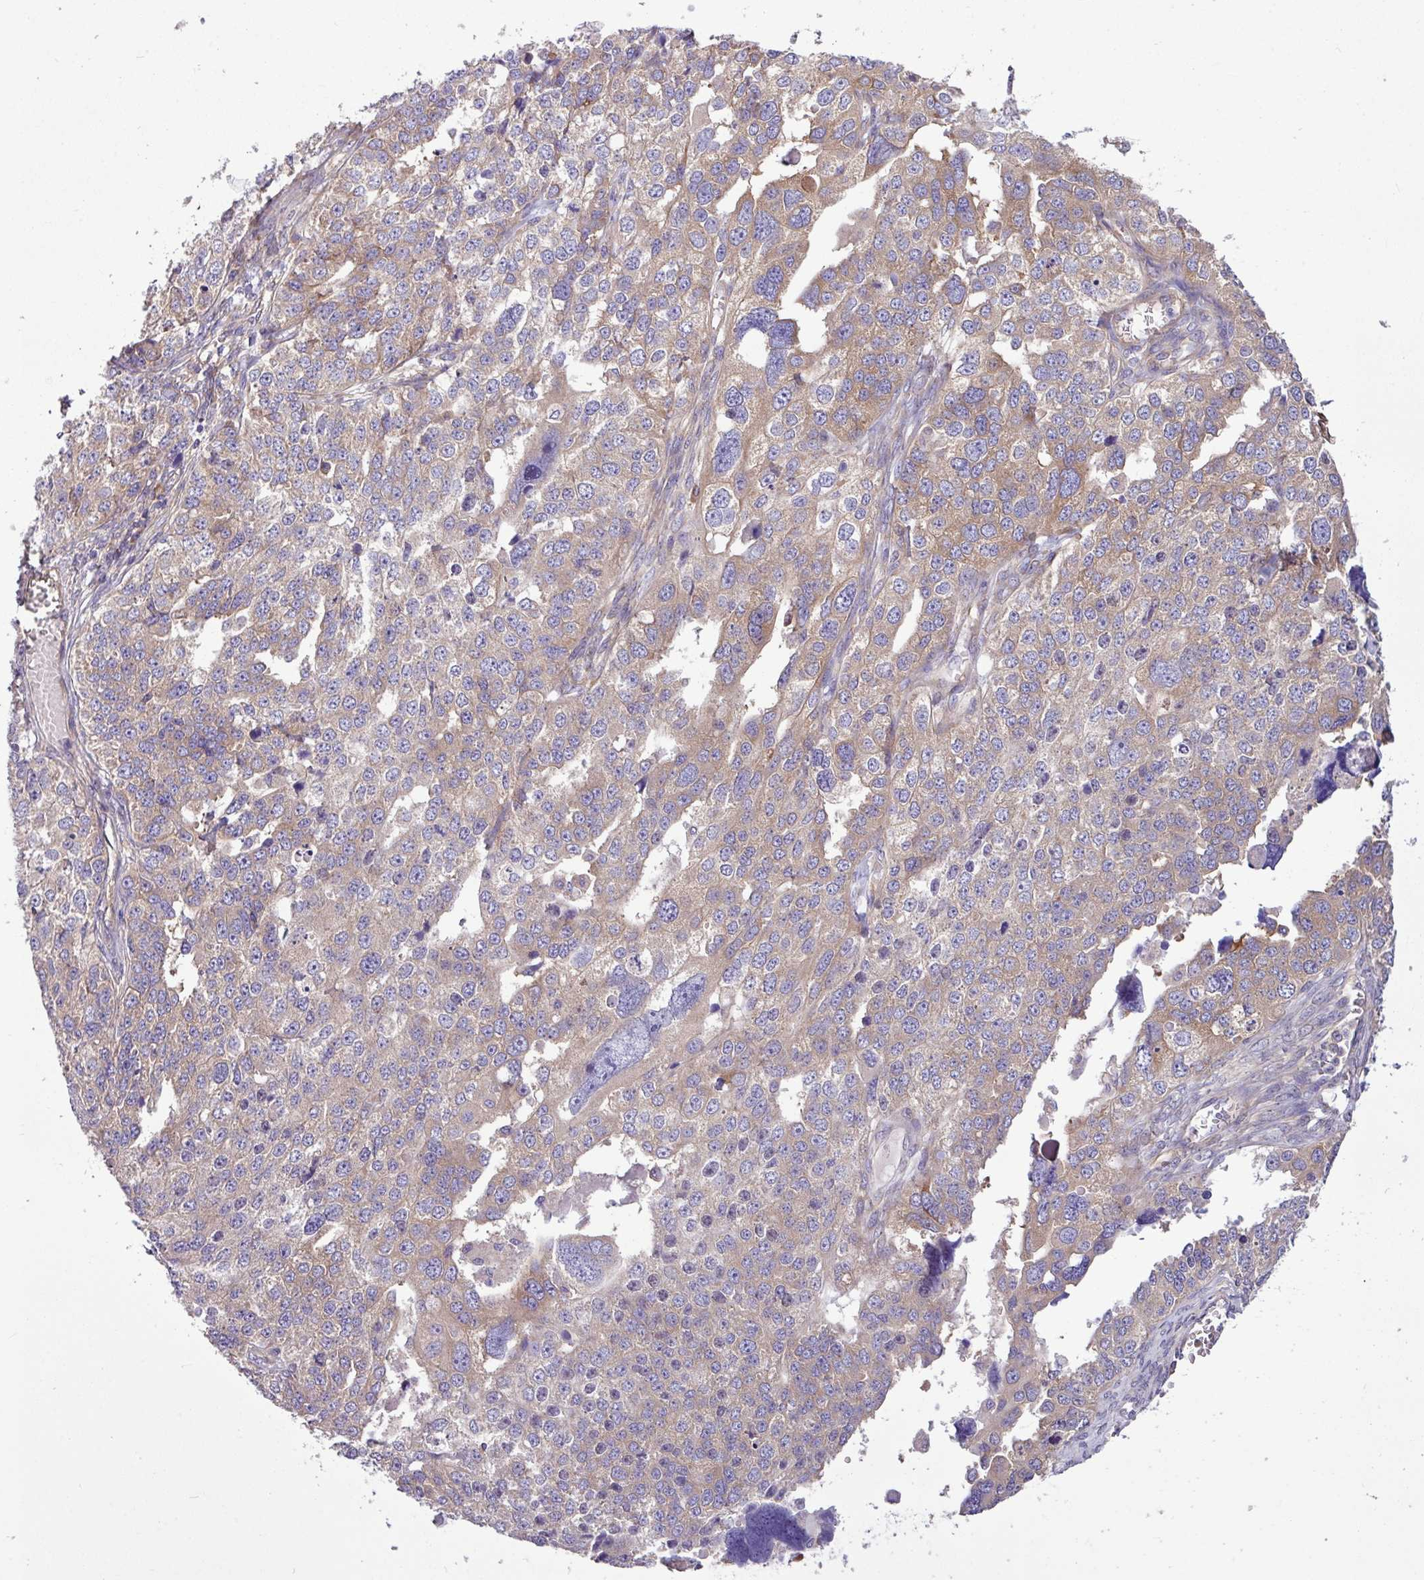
{"staining": {"intensity": "moderate", "quantity": ">75%", "location": "cytoplasmic/membranous"}, "tissue": "ovarian cancer", "cell_type": "Tumor cells", "image_type": "cancer", "snomed": [{"axis": "morphology", "description": "Cystadenocarcinoma, serous, NOS"}, {"axis": "topography", "description": "Ovary"}], "caption": "DAB immunohistochemical staining of ovarian cancer displays moderate cytoplasmic/membranous protein expression in approximately >75% of tumor cells.", "gene": "MROH2A", "patient": {"sex": "female", "age": 76}}